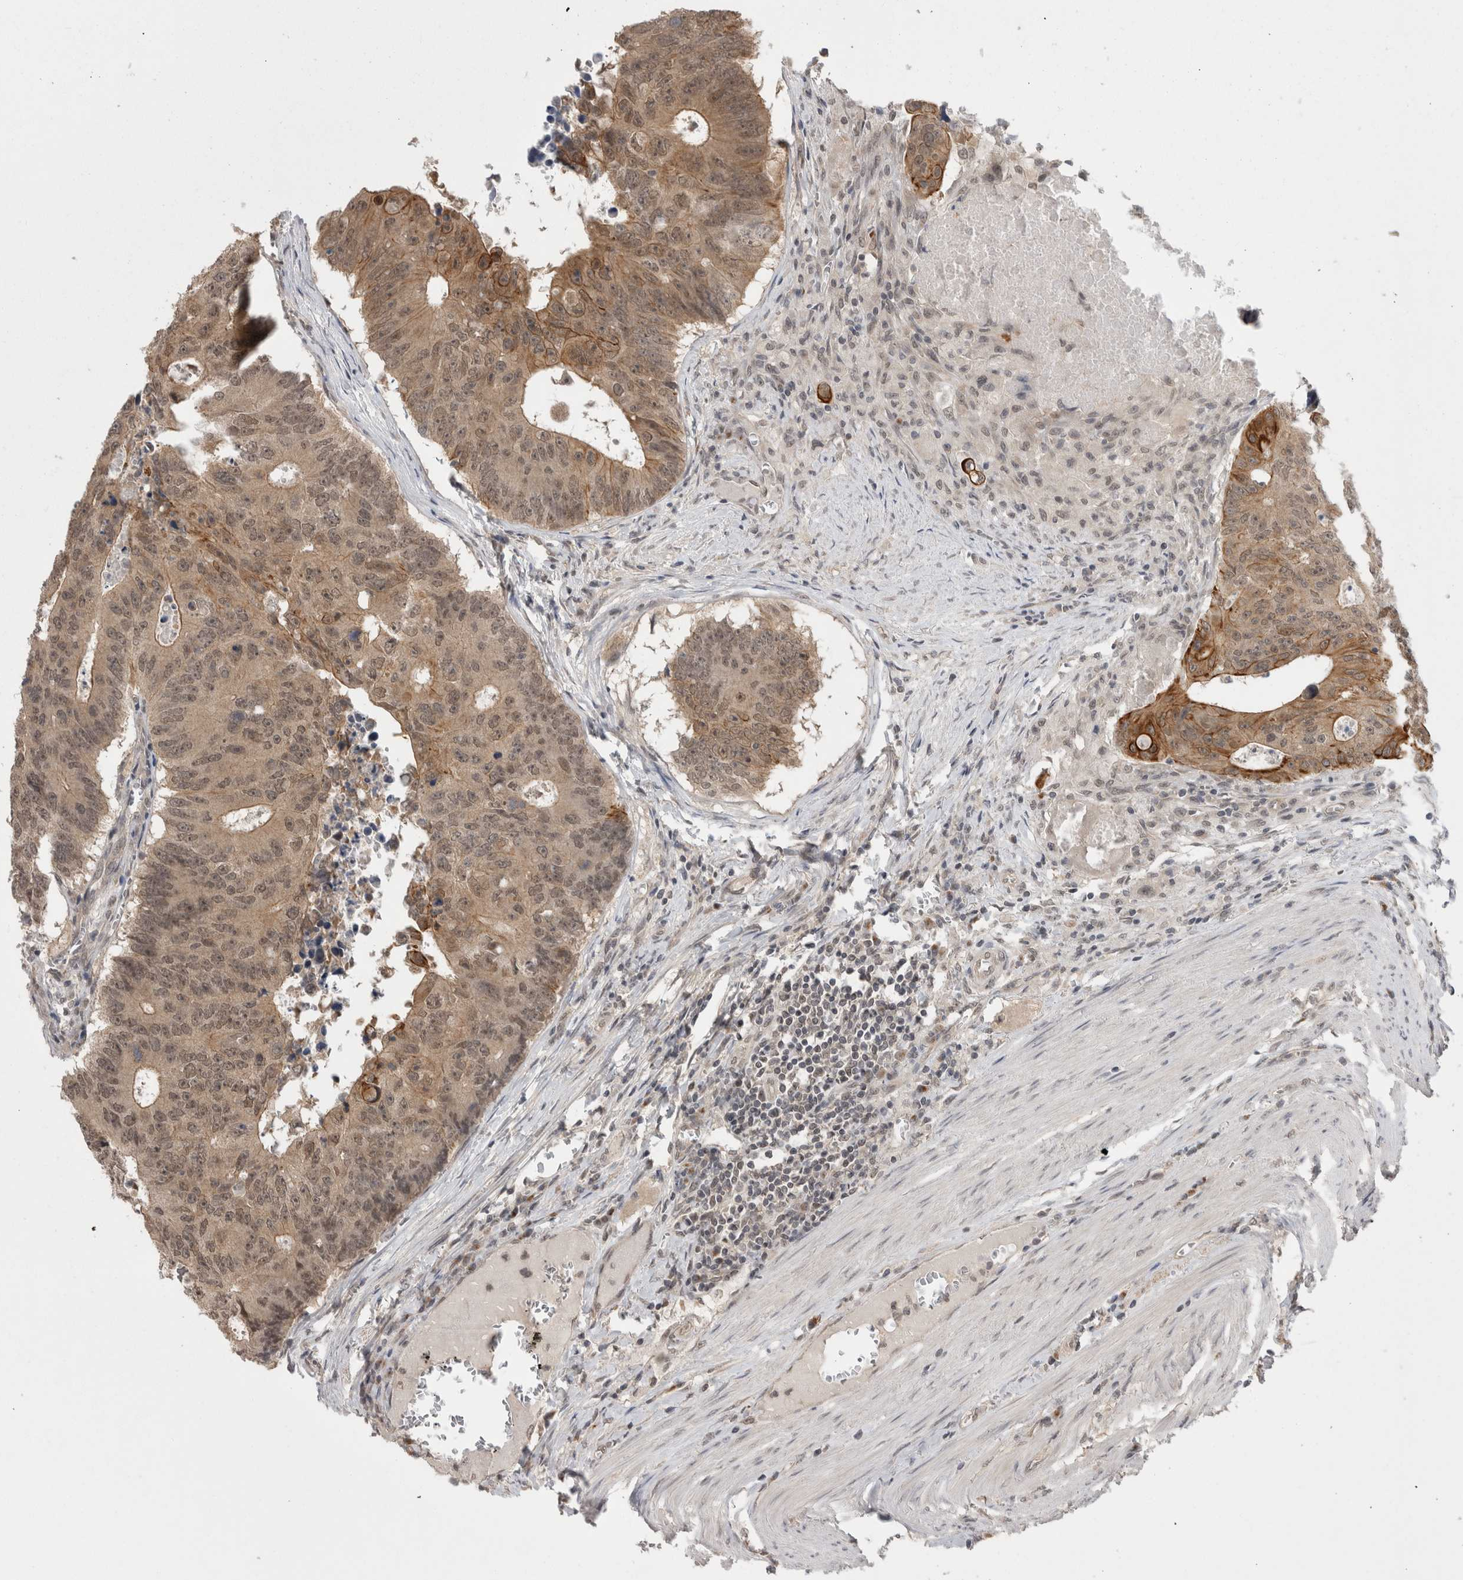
{"staining": {"intensity": "weak", "quantity": ">75%", "location": "cytoplasmic/membranous,nuclear"}, "tissue": "colorectal cancer", "cell_type": "Tumor cells", "image_type": "cancer", "snomed": [{"axis": "morphology", "description": "Adenocarcinoma, NOS"}, {"axis": "topography", "description": "Colon"}], "caption": "Tumor cells display weak cytoplasmic/membranous and nuclear positivity in about >75% of cells in colorectal adenocarcinoma. The staining is performed using DAB (3,3'-diaminobenzidine) brown chromogen to label protein expression. The nuclei are counter-stained blue using hematoxylin.", "gene": "ZNF341", "patient": {"sex": "male", "age": 87}}